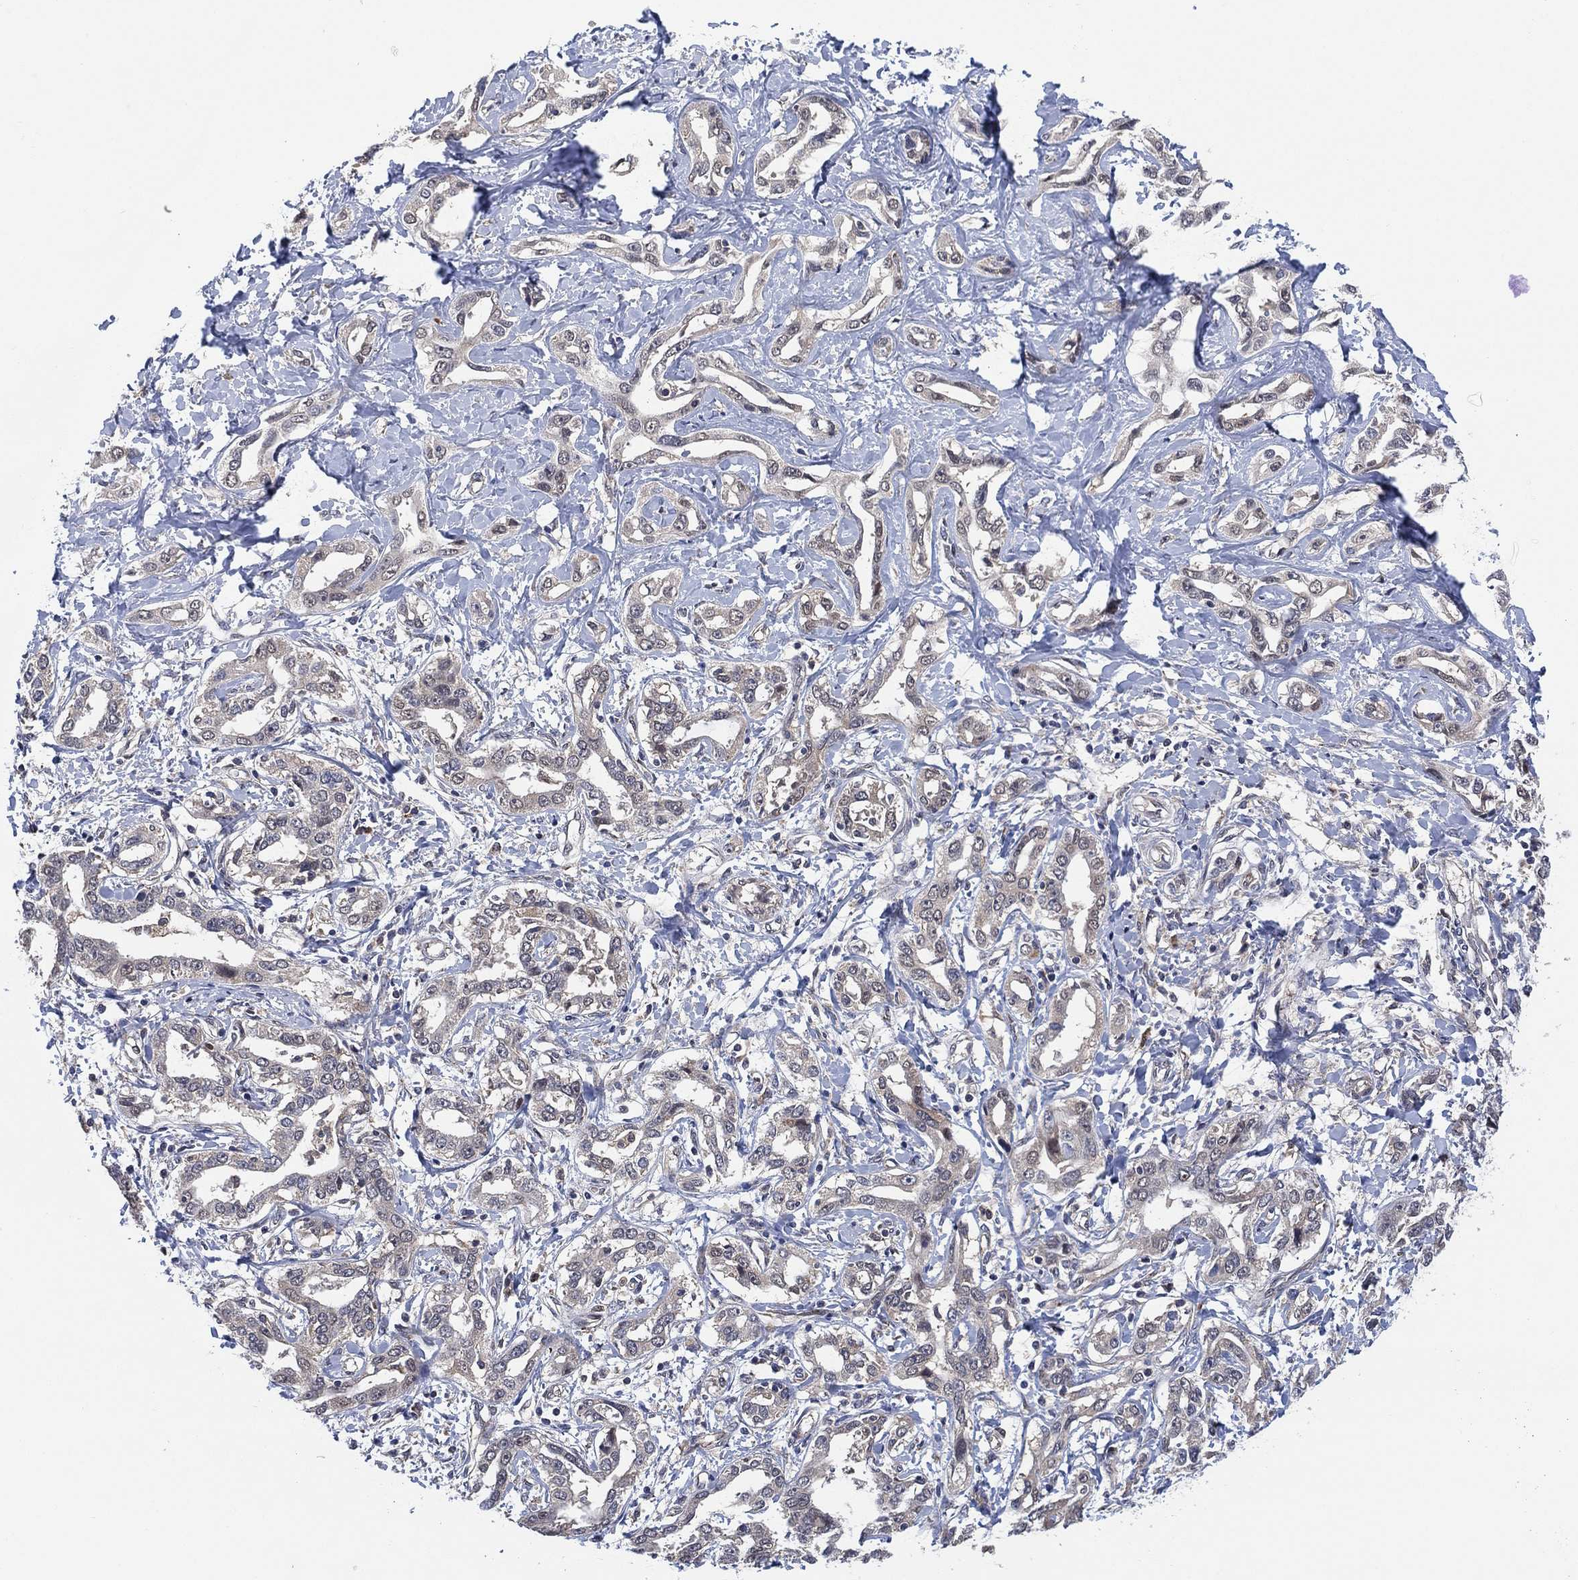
{"staining": {"intensity": "negative", "quantity": "none", "location": "none"}, "tissue": "liver cancer", "cell_type": "Tumor cells", "image_type": "cancer", "snomed": [{"axis": "morphology", "description": "Cholangiocarcinoma"}, {"axis": "topography", "description": "Liver"}], "caption": "The image exhibits no significant expression in tumor cells of liver cancer (cholangiocarcinoma). (Immunohistochemistry, brightfield microscopy, high magnification).", "gene": "FES", "patient": {"sex": "male", "age": 59}}